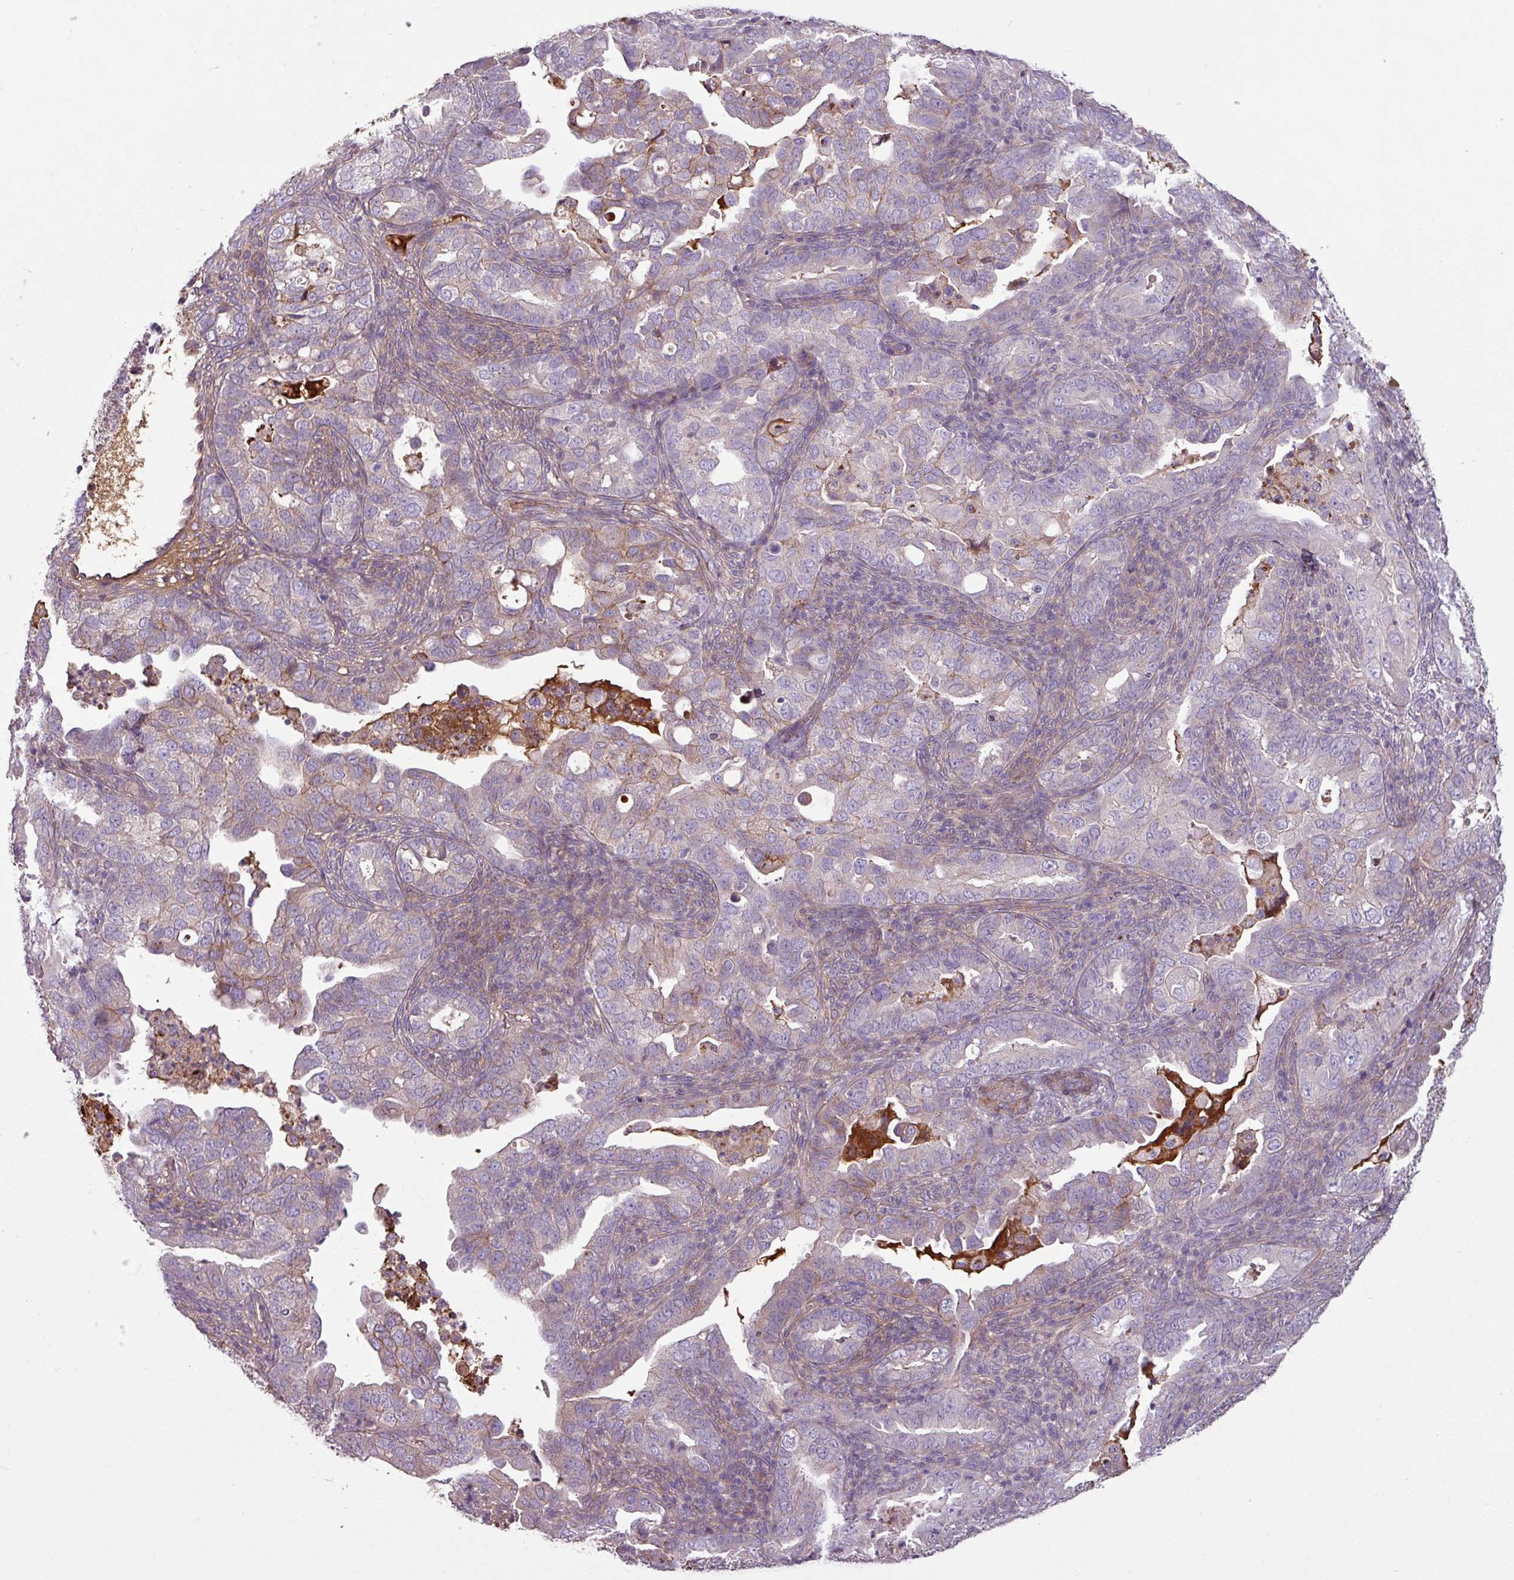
{"staining": {"intensity": "weak", "quantity": "<25%", "location": "cytoplasmic/membranous"}, "tissue": "endometrial cancer", "cell_type": "Tumor cells", "image_type": "cancer", "snomed": [{"axis": "morphology", "description": "Adenocarcinoma, NOS"}, {"axis": "topography", "description": "Endometrium"}], "caption": "Endometrial adenocarcinoma was stained to show a protein in brown. There is no significant expression in tumor cells.", "gene": "C4B", "patient": {"sex": "female", "age": 57}}